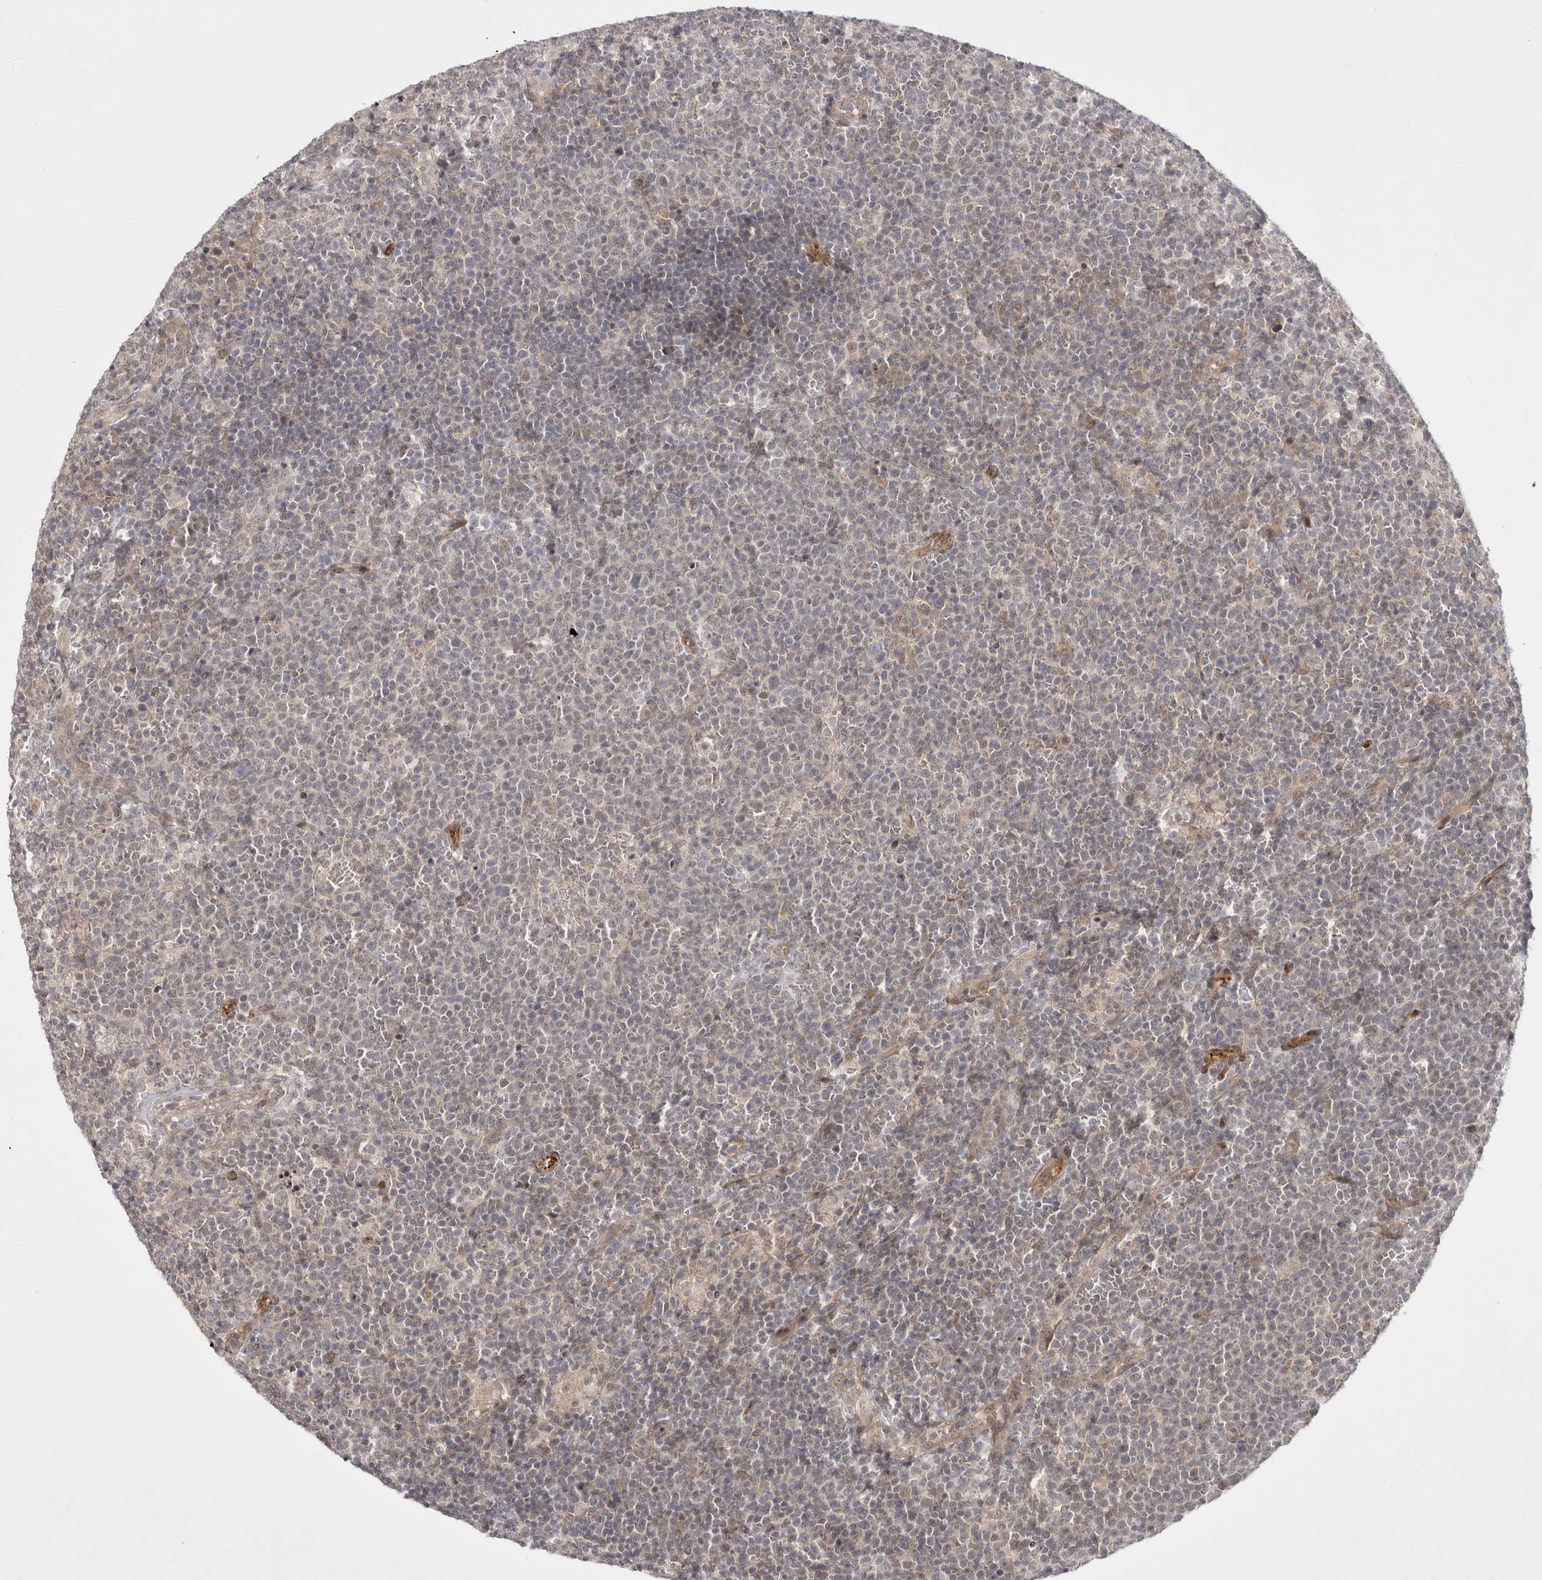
{"staining": {"intensity": "negative", "quantity": "none", "location": "none"}, "tissue": "lymphoma", "cell_type": "Tumor cells", "image_type": "cancer", "snomed": [{"axis": "morphology", "description": "Malignant lymphoma, non-Hodgkin's type, High grade"}, {"axis": "topography", "description": "Lymph node"}], "caption": "Protein analysis of lymphoma demonstrates no significant positivity in tumor cells.", "gene": "ZNF318", "patient": {"sex": "male", "age": 61}}